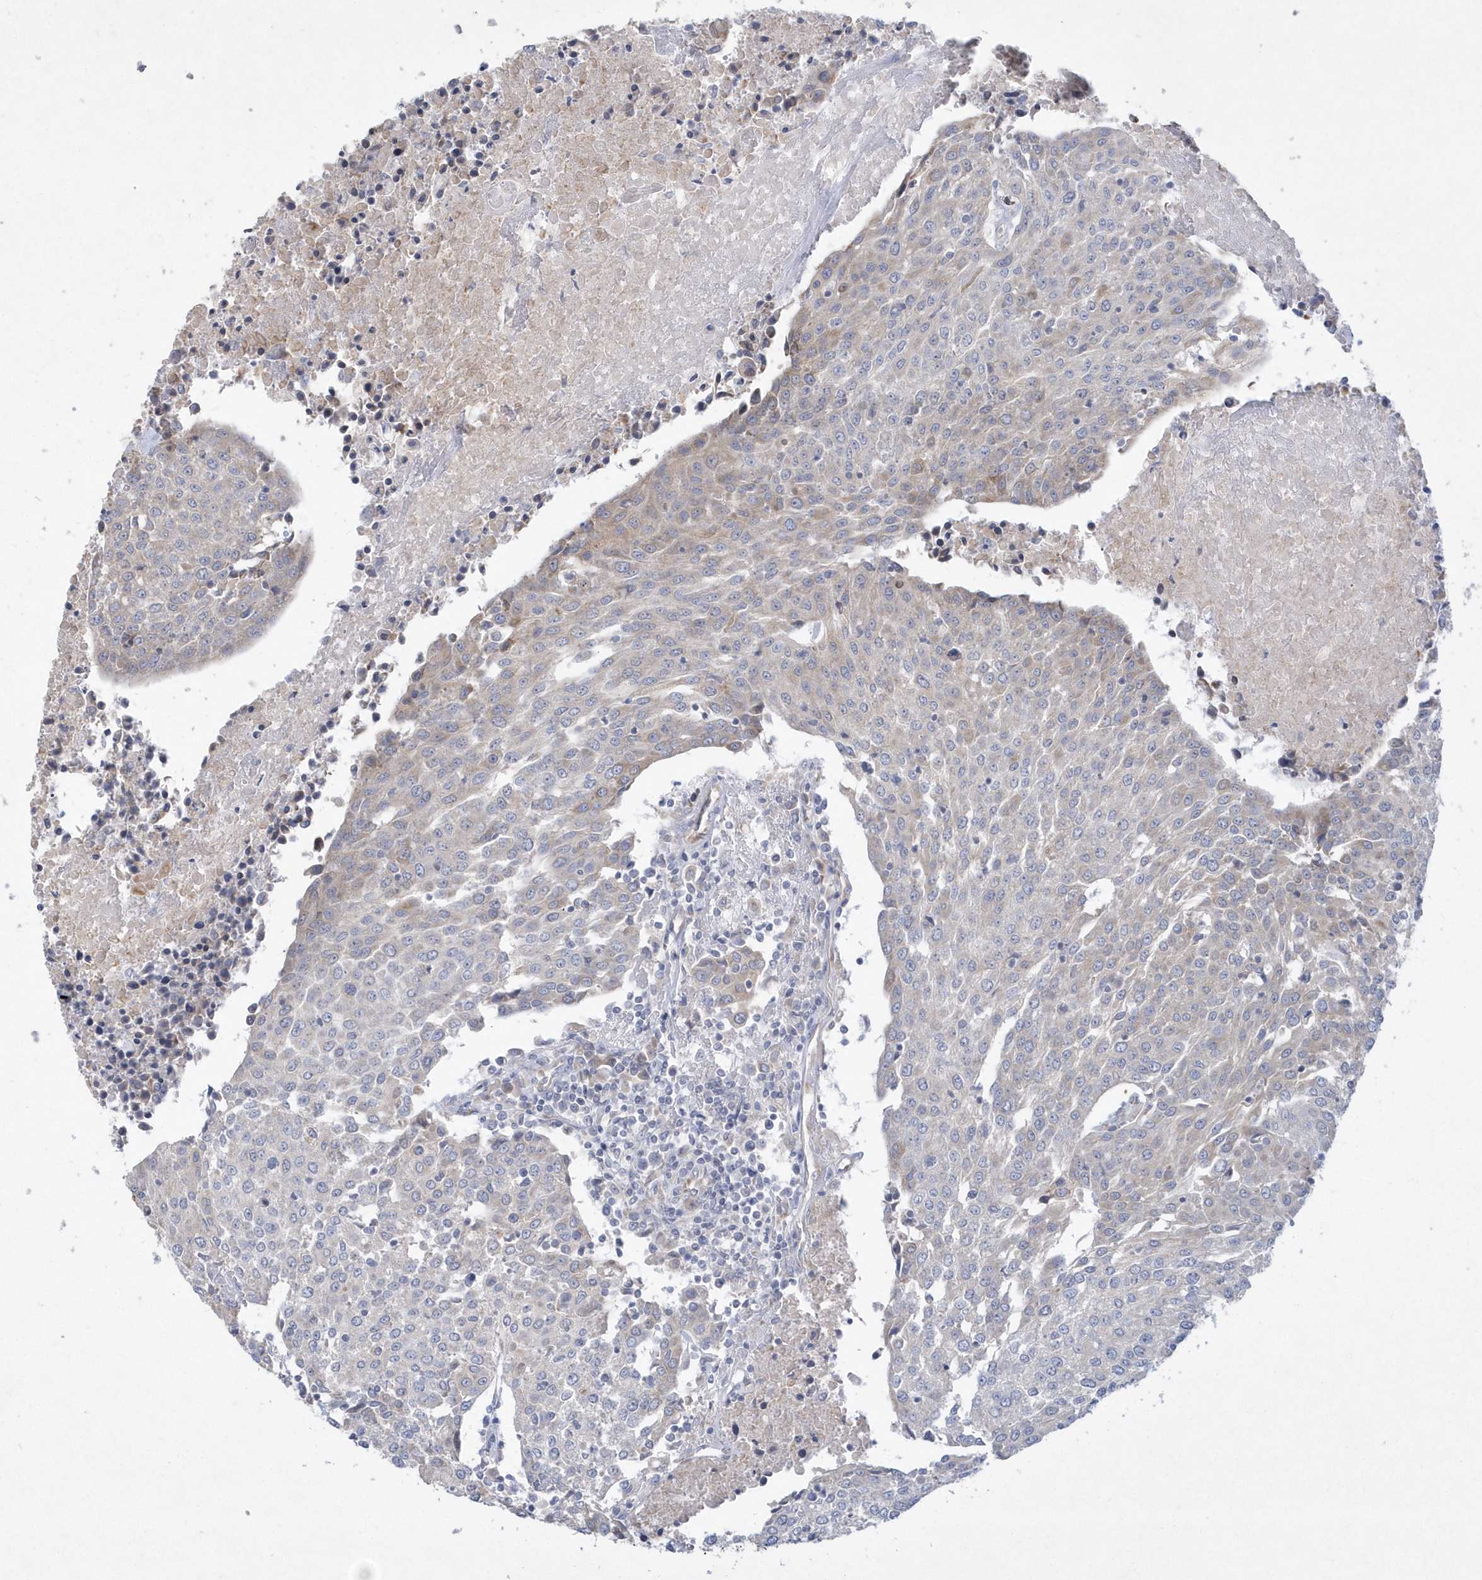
{"staining": {"intensity": "weak", "quantity": "25%-75%", "location": "cytoplasmic/membranous"}, "tissue": "urothelial cancer", "cell_type": "Tumor cells", "image_type": "cancer", "snomed": [{"axis": "morphology", "description": "Urothelial carcinoma, High grade"}, {"axis": "topography", "description": "Urinary bladder"}], "caption": "Urothelial cancer stained with a protein marker reveals weak staining in tumor cells.", "gene": "DGAT1", "patient": {"sex": "female", "age": 85}}